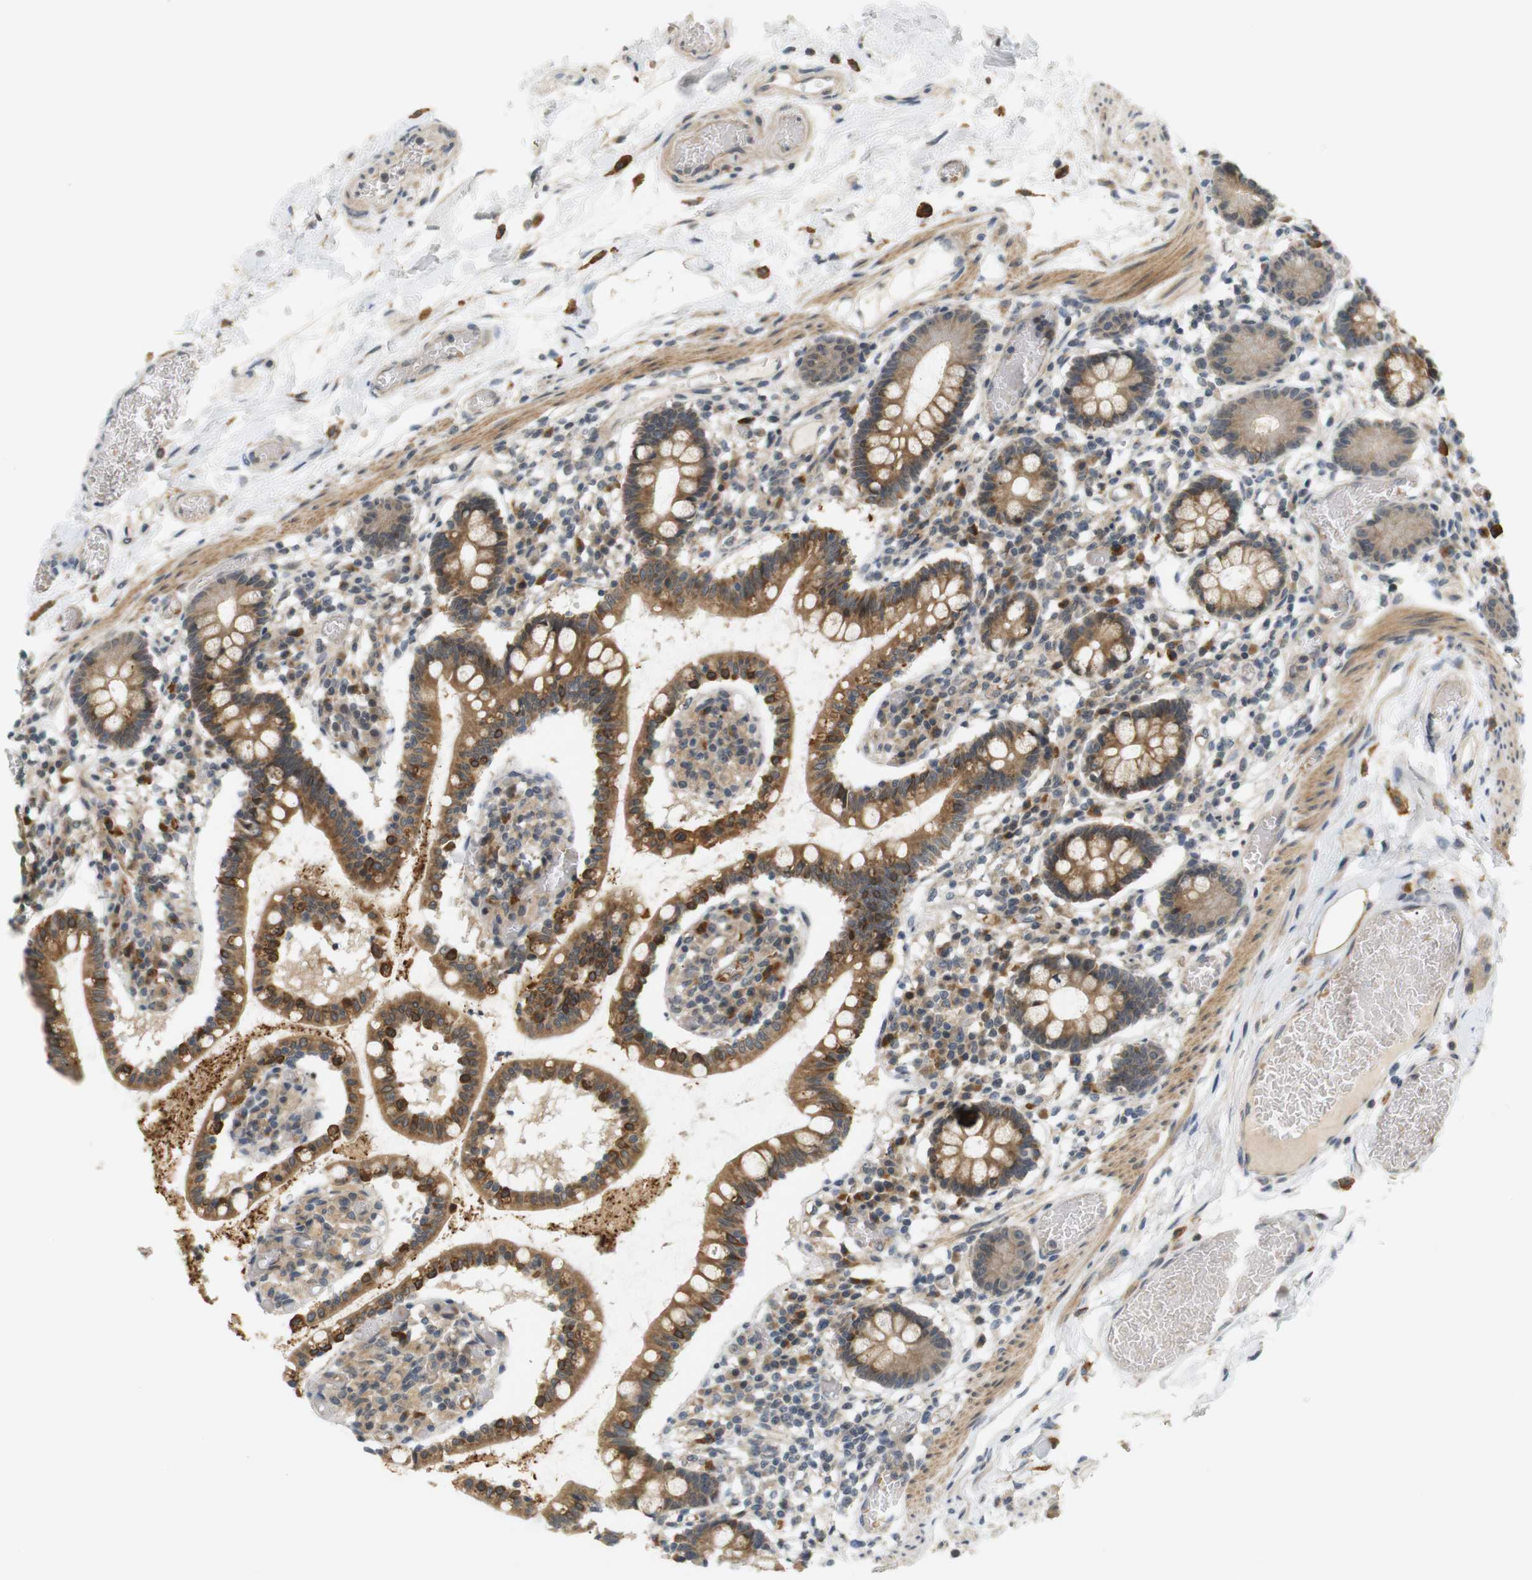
{"staining": {"intensity": "moderate", "quantity": ">75%", "location": "cytoplasmic/membranous"}, "tissue": "small intestine", "cell_type": "Glandular cells", "image_type": "normal", "snomed": [{"axis": "morphology", "description": "Normal tissue, NOS"}, {"axis": "topography", "description": "Small intestine"}], "caption": "High-power microscopy captured an immunohistochemistry (IHC) micrograph of unremarkable small intestine, revealing moderate cytoplasmic/membranous positivity in approximately >75% of glandular cells. The staining was performed using DAB (3,3'-diaminobenzidine) to visualize the protein expression in brown, while the nuclei were stained in blue with hematoxylin (Magnification: 20x).", "gene": "SOCS6", "patient": {"sex": "male", "age": 41}}